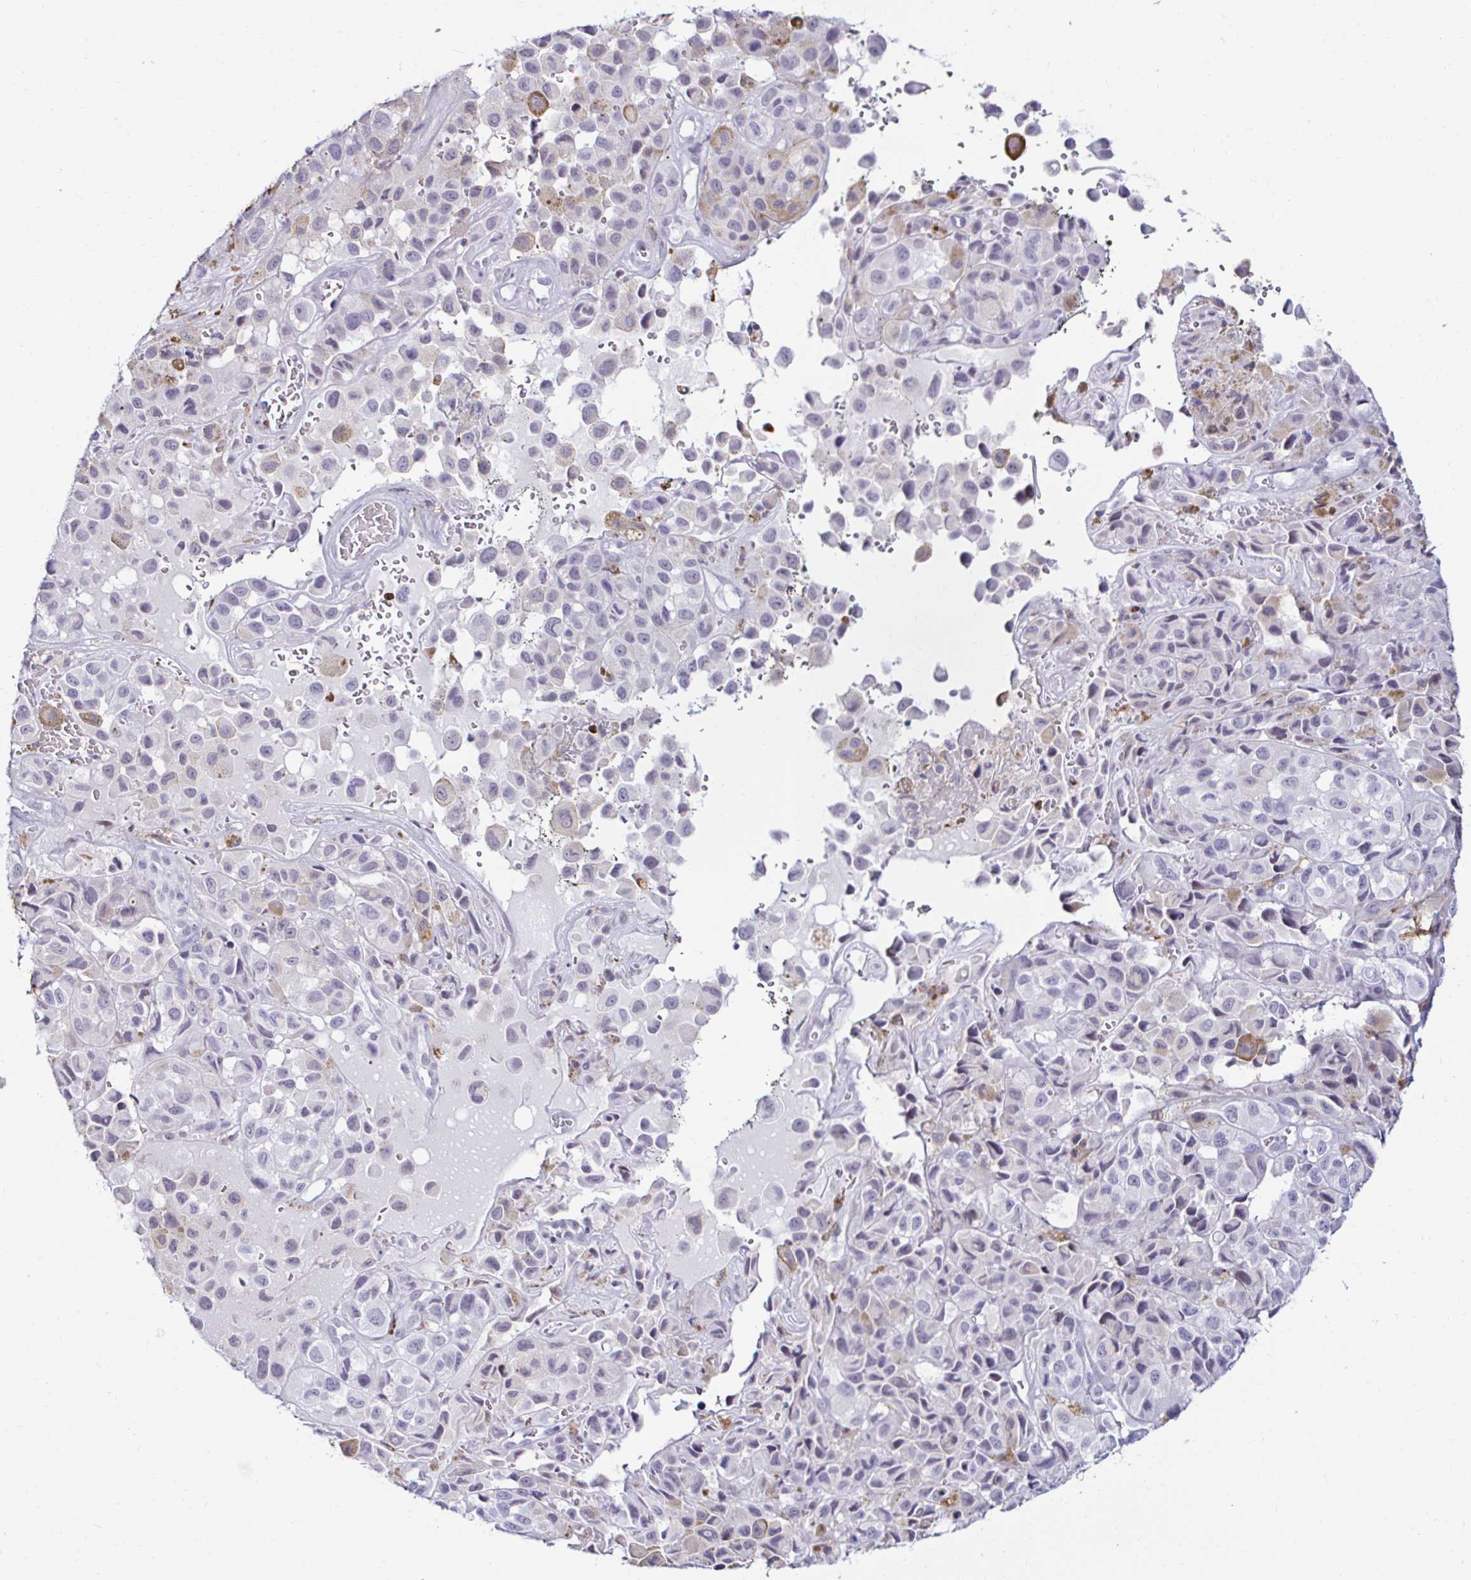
{"staining": {"intensity": "negative", "quantity": "none", "location": "none"}, "tissue": "melanoma", "cell_type": "Tumor cells", "image_type": "cancer", "snomed": [{"axis": "morphology", "description": "Malignant melanoma, NOS"}, {"axis": "topography", "description": "Skin"}], "caption": "Melanoma was stained to show a protein in brown. There is no significant staining in tumor cells.", "gene": "CYBB", "patient": {"sex": "male", "age": 93}}